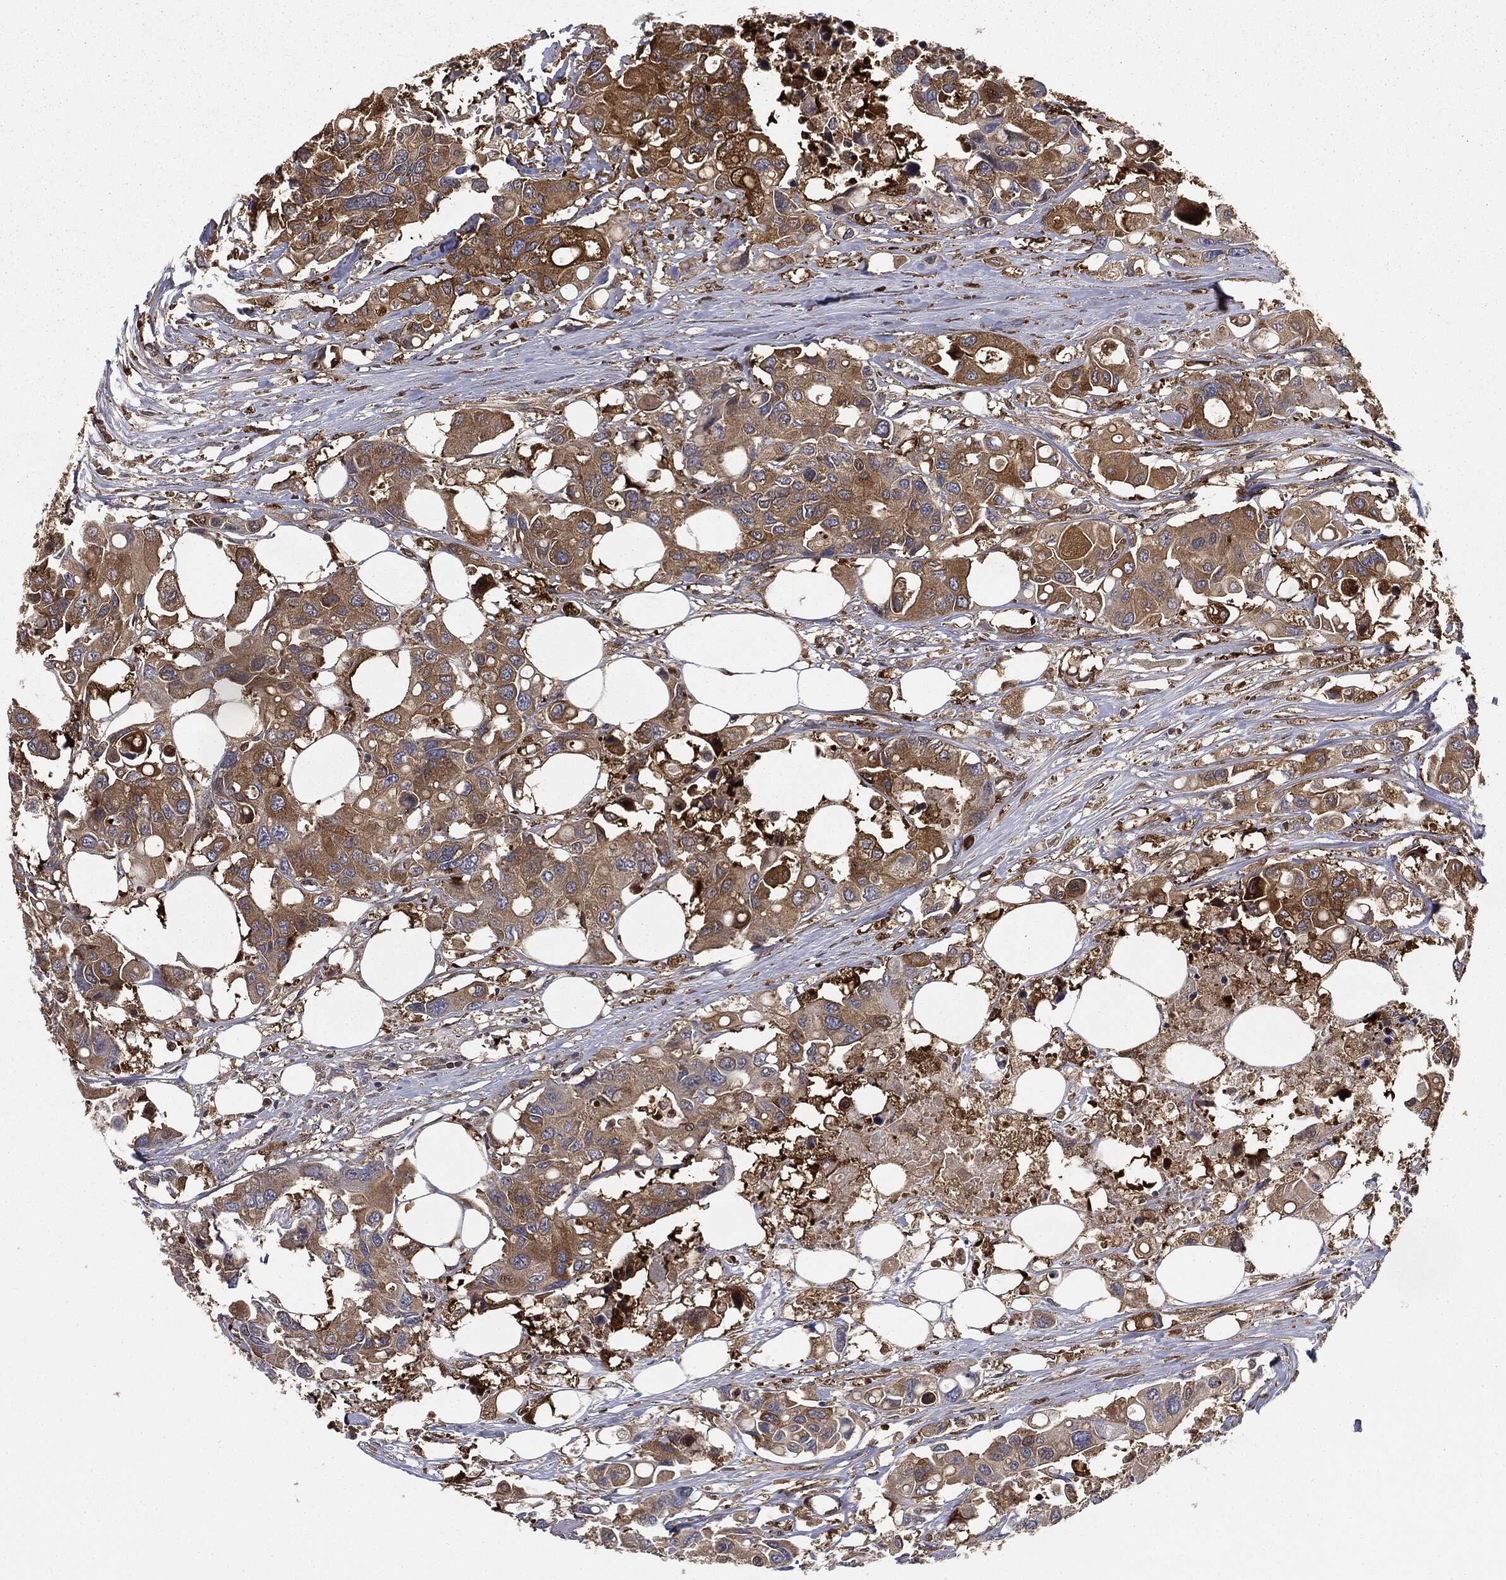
{"staining": {"intensity": "moderate", "quantity": ">75%", "location": "cytoplasmic/membranous"}, "tissue": "colorectal cancer", "cell_type": "Tumor cells", "image_type": "cancer", "snomed": [{"axis": "morphology", "description": "Adenocarcinoma, NOS"}, {"axis": "topography", "description": "Colon"}], "caption": "Protein expression analysis of colorectal cancer (adenocarcinoma) exhibits moderate cytoplasmic/membranous positivity in approximately >75% of tumor cells.", "gene": "GNB5", "patient": {"sex": "male", "age": 77}}